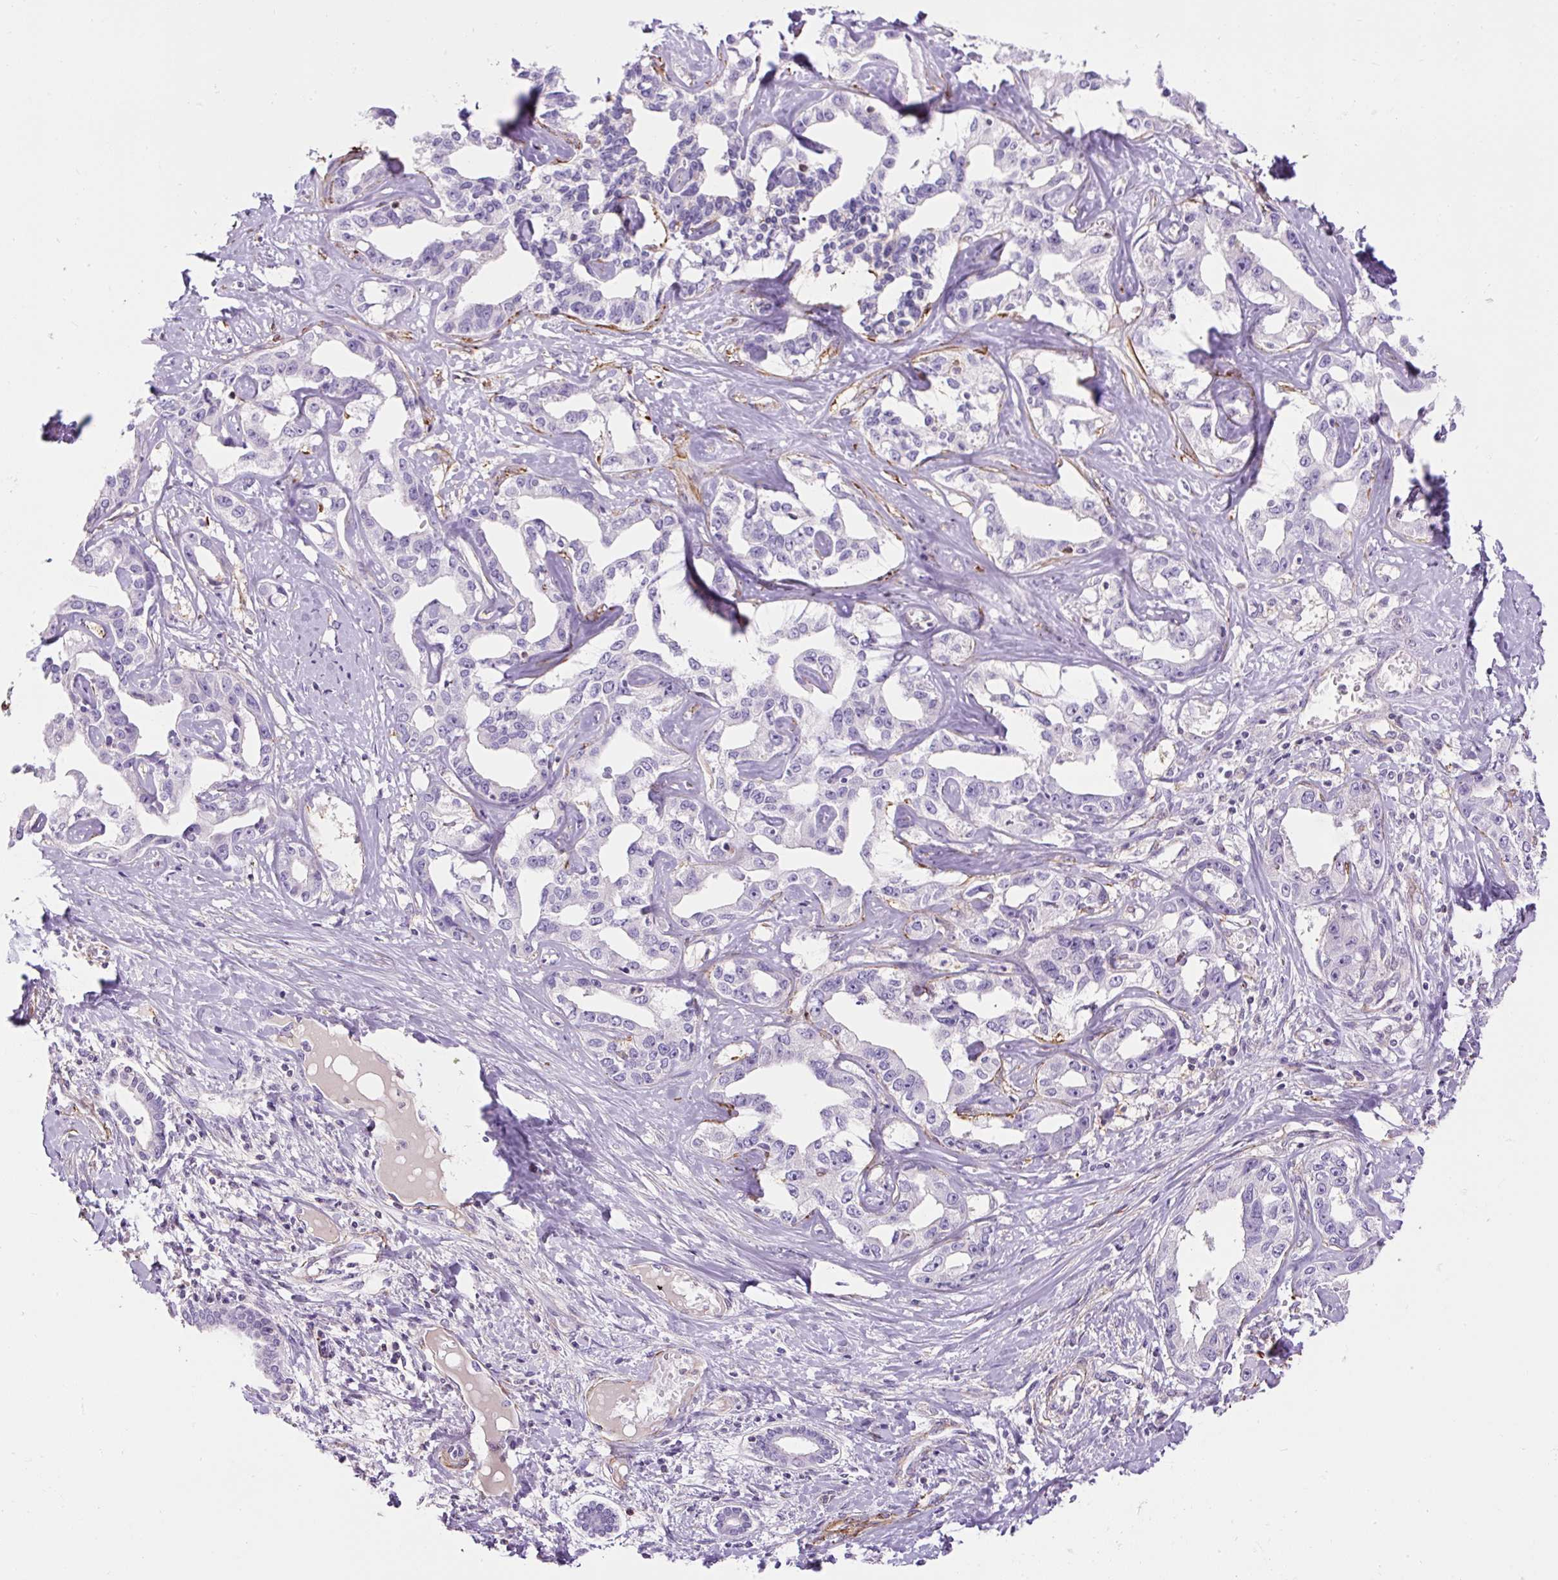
{"staining": {"intensity": "negative", "quantity": "none", "location": "none"}, "tissue": "liver cancer", "cell_type": "Tumor cells", "image_type": "cancer", "snomed": [{"axis": "morphology", "description": "Cholangiocarcinoma"}, {"axis": "topography", "description": "Liver"}], "caption": "Cholangiocarcinoma (liver) stained for a protein using immunohistochemistry exhibits no positivity tumor cells.", "gene": "B3GALT5", "patient": {"sex": "male", "age": 59}}